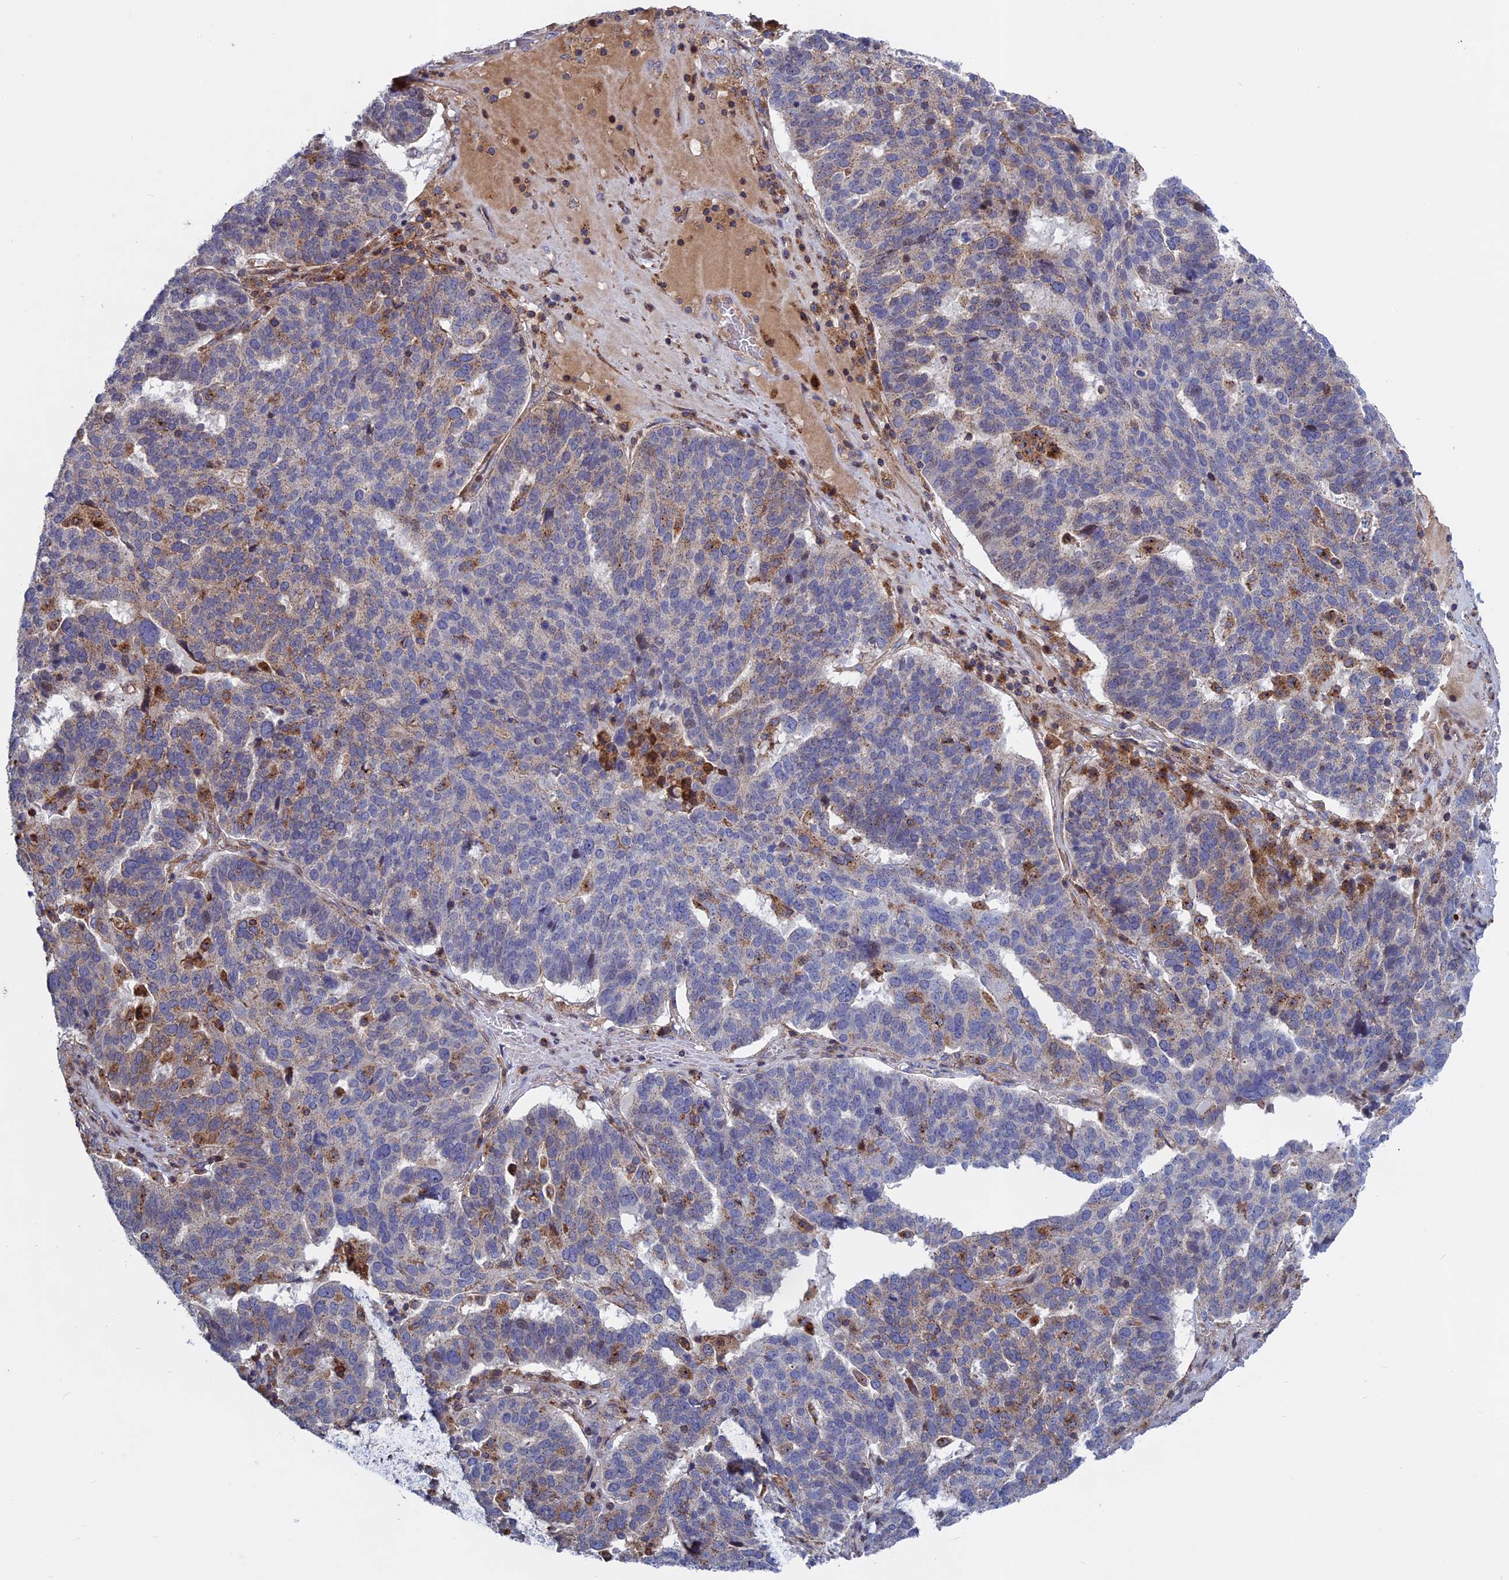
{"staining": {"intensity": "weak", "quantity": "<25%", "location": "cytoplasmic/membranous"}, "tissue": "ovarian cancer", "cell_type": "Tumor cells", "image_type": "cancer", "snomed": [{"axis": "morphology", "description": "Cystadenocarcinoma, serous, NOS"}, {"axis": "topography", "description": "Ovary"}], "caption": "DAB immunohistochemical staining of ovarian cancer exhibits no significant expression in tumor cells. Brightfield microscopy of IHC stained with DAB (3,3'-diaminobenzidine) (brown) and hematoxylin (blue), captured at high magnification.", "gene": "LYPD5", "patient": {"sex": "female", "age": 59}}